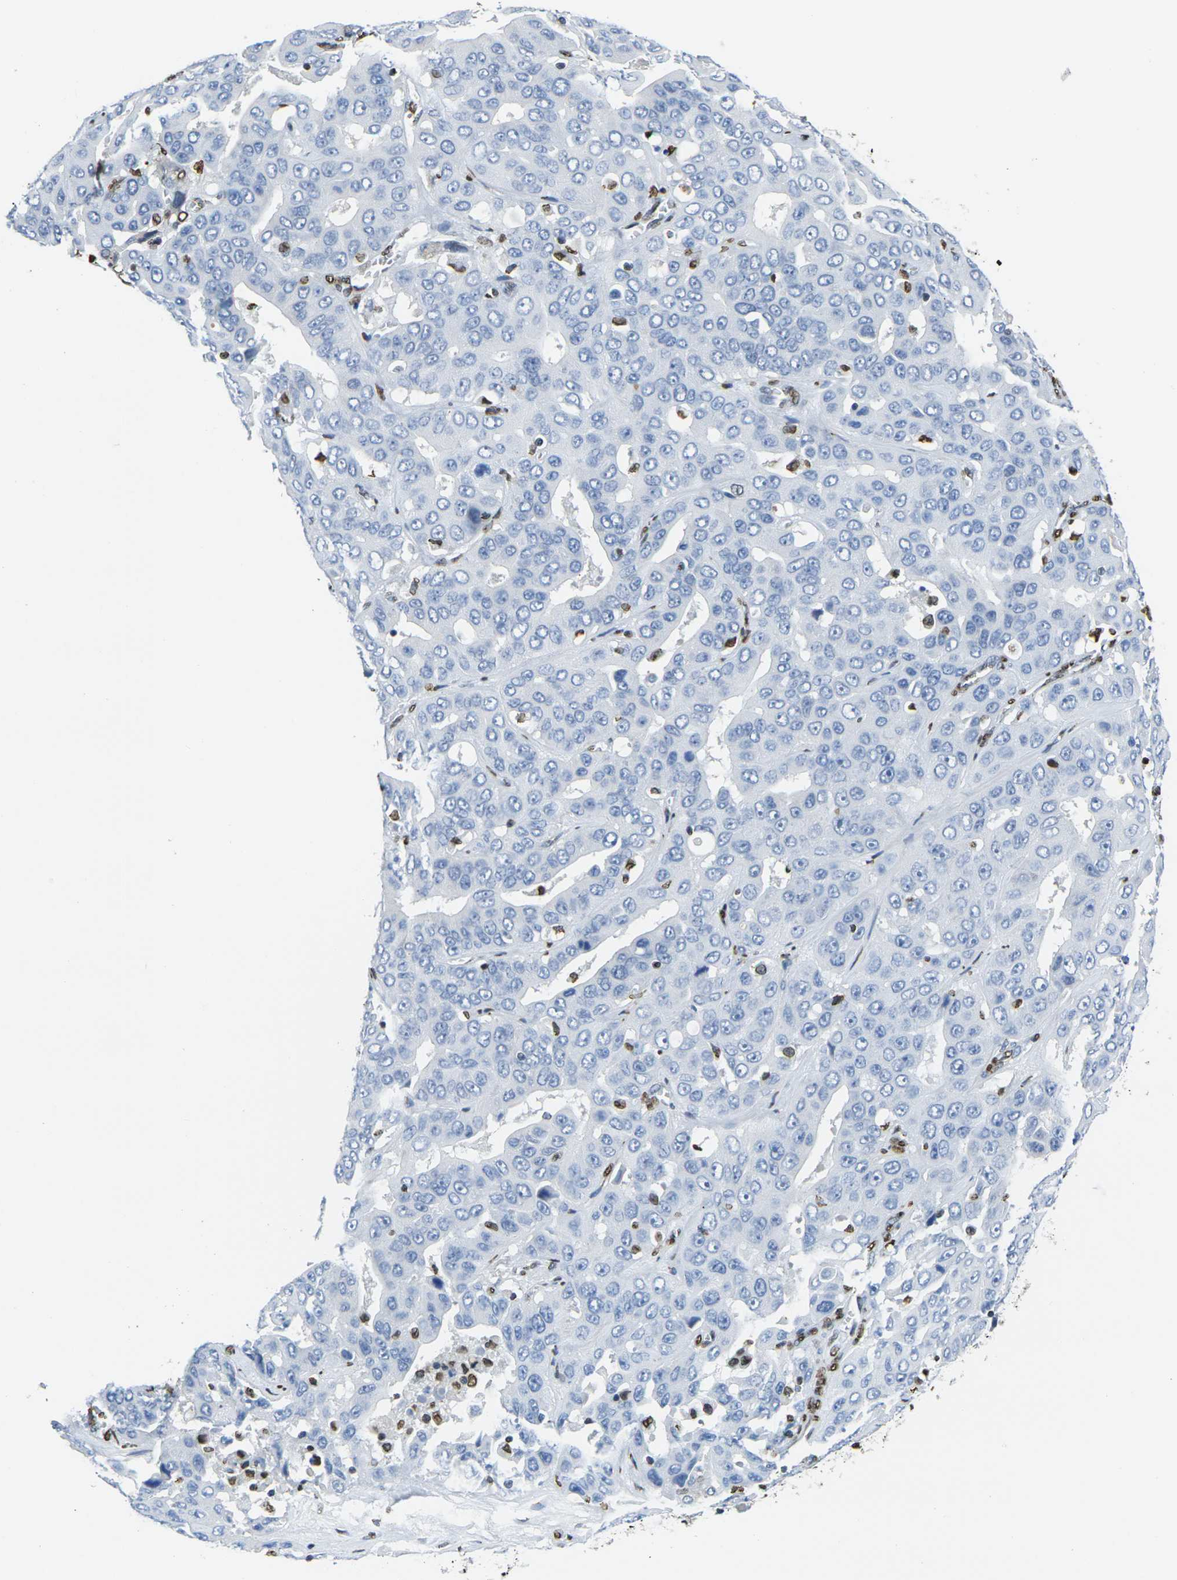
{"staining": {"intensity": "negative", "quantity": "none", "location": "none"}, "tissue": "liver cancer", "cell_type": "Tumor cells", "image_type": "cancer", "snomed": [{"axis": "morphology", "description": "Cholangiocarcinoma"}, {"axis": "topography", "description": "Liver"}], "caption": "The immunohistochemistry (IHC) image has no significant expression in tumor cells of liver cancer tissue.", "gene": "DRAXIN", "patient": {"sex": "female", "age": 52}}